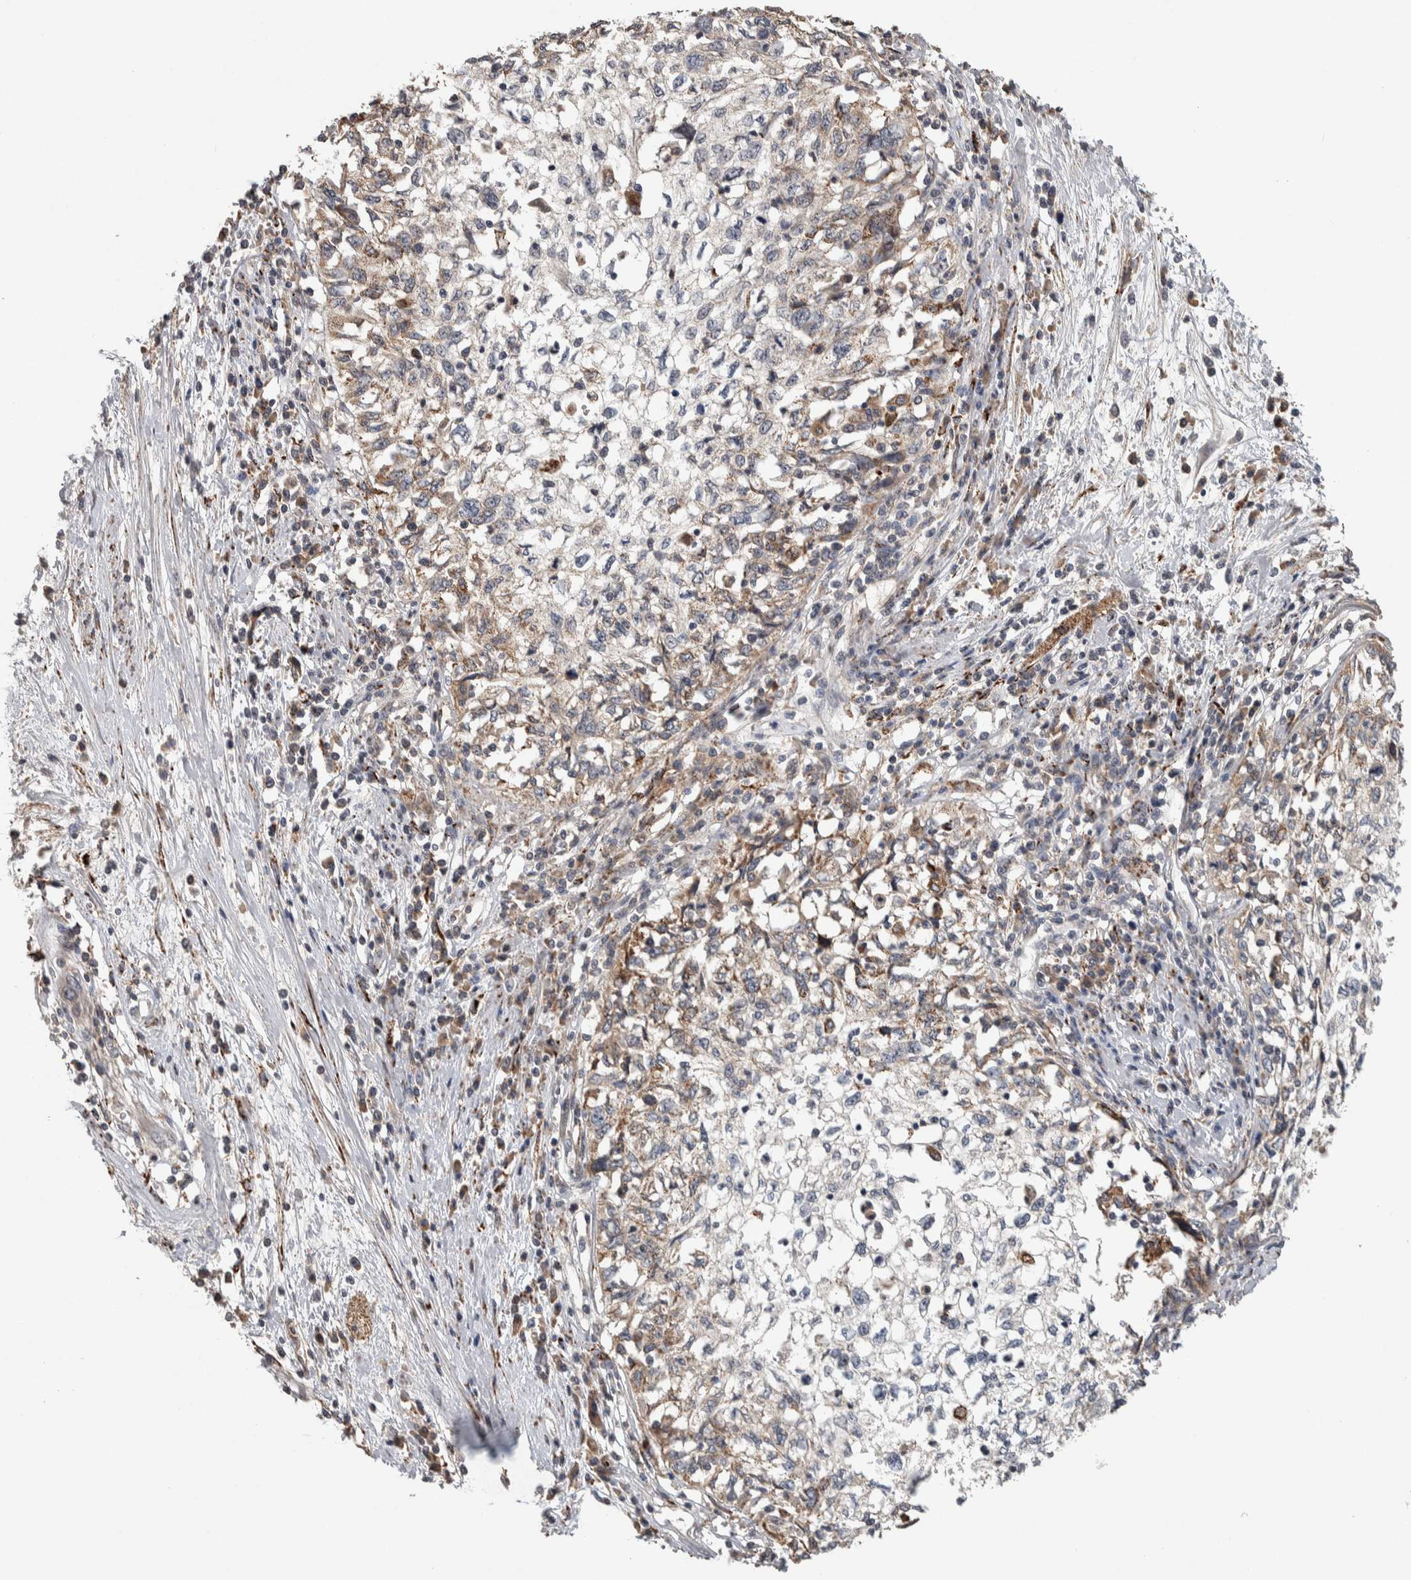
{"staining": {"intensity": "moderate", "quantity": "<25%", "location": "cytoplasmic/membranous"}, "tissue": "cervical cancer", "cell_type": "Tumor cells", "image_type": "cancer", "snomed": [{"axis": "morphology", "description": "Squamous cell carcinoma, NOS"}, {"axis": "topography", "description": "Cervix"}], "caption": "Protein expression analysis of cervical squamous cell carcinoma exhibits moderate cytoplasmic/membranous expression in approximately <25% of tumor cells.", "gene": "CHRM3", "patient": {"sex": "female", "age": 57}}